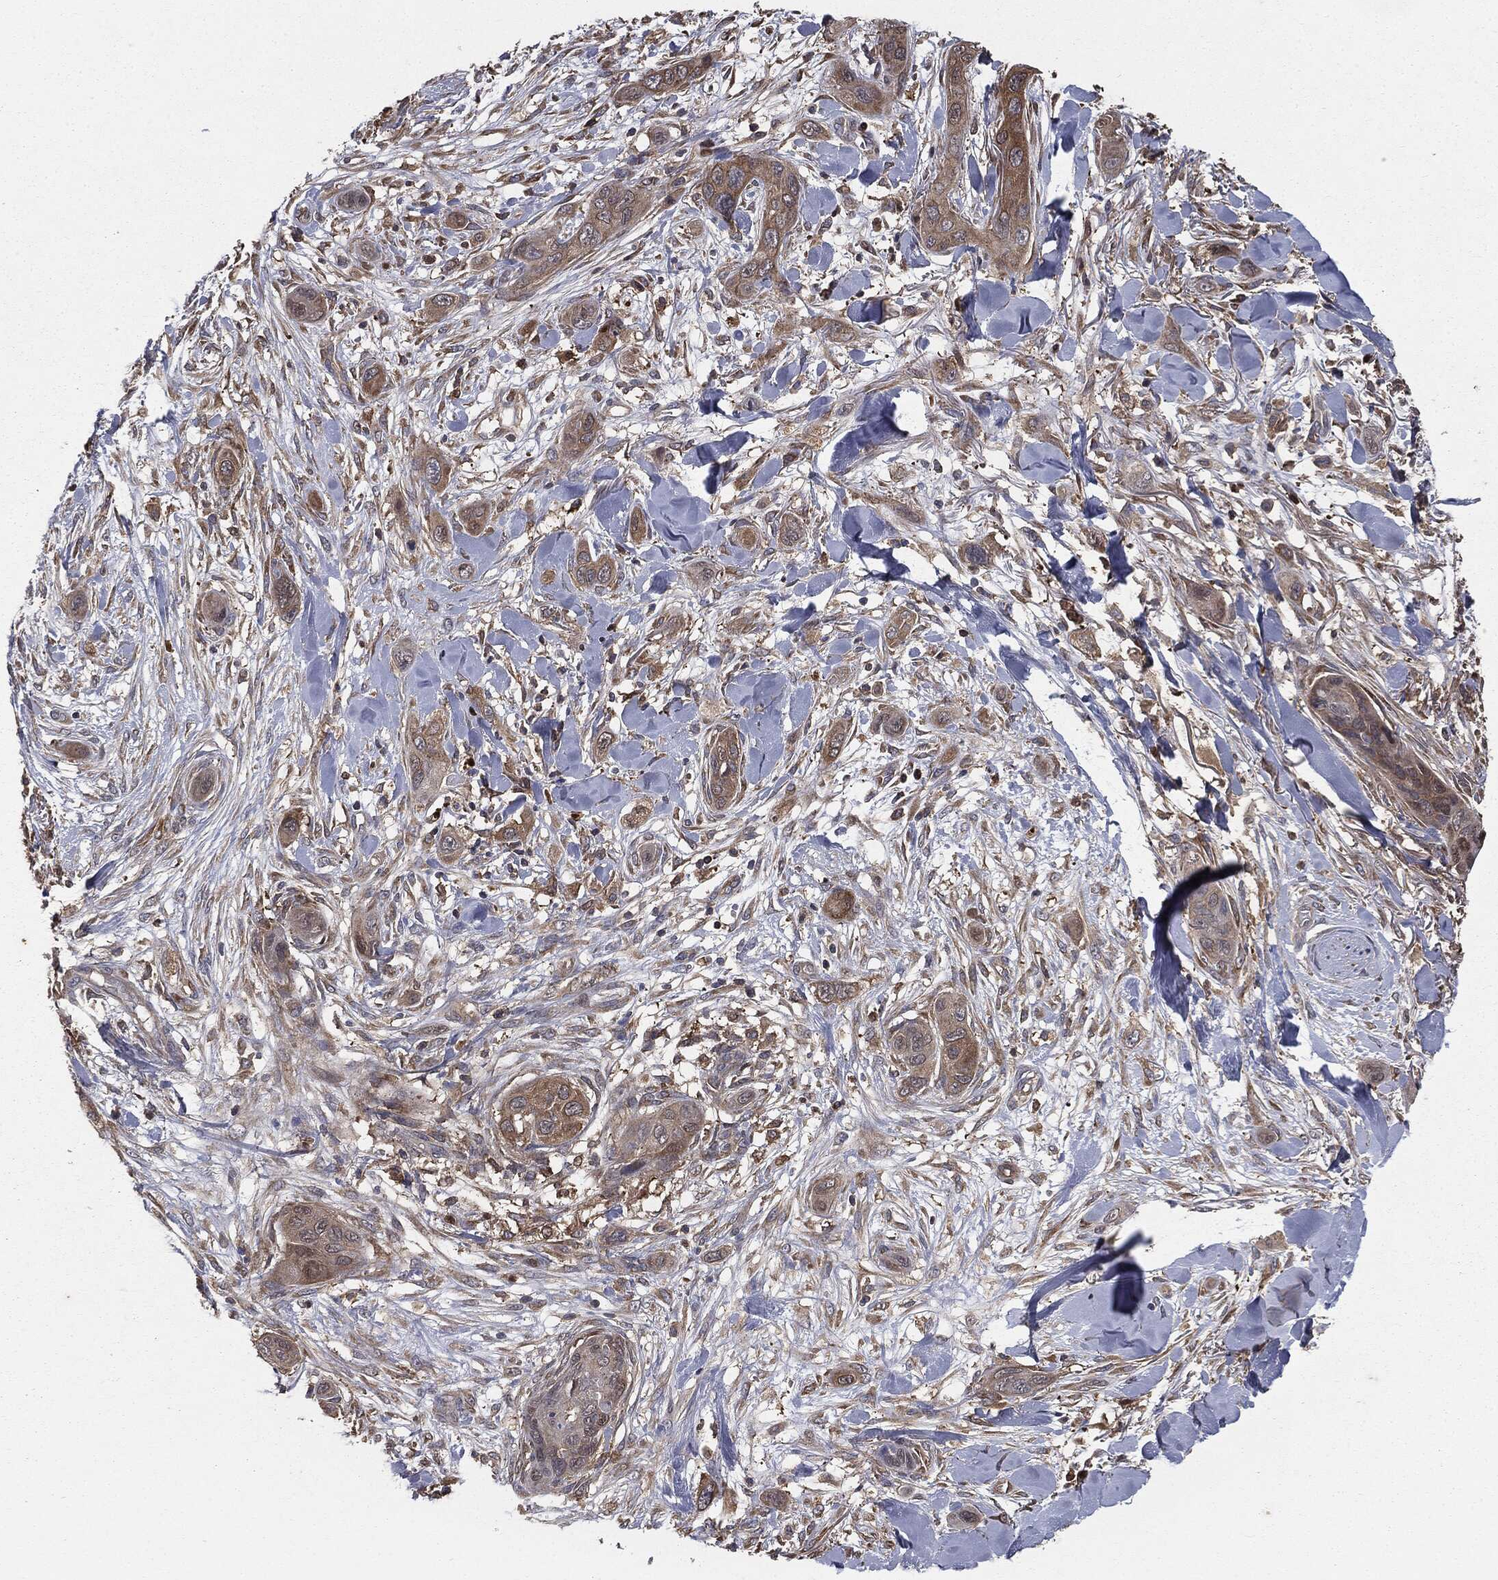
{"staining": {"intensity": "weak", "quantity": ">75%", "location": "cytoplasmic/membranous"}, "tissue": "skin cancer", "cell_type": "Tumor cells", "image_type": "cancer", "snomed": [{"axis": "morphology", "description": "Squamous cell carcinoma, NOS"}, {"axis": "topography", "description": "Skin"}], "caption": "Skin cancer (squamous cell carcinoma) stained with a brown dye displays weak cytoplasmic/membranous positive staining in about >75% of tumor cells.", "gene": "GNB5", "patient": {"sex": "male", "age": 78}}